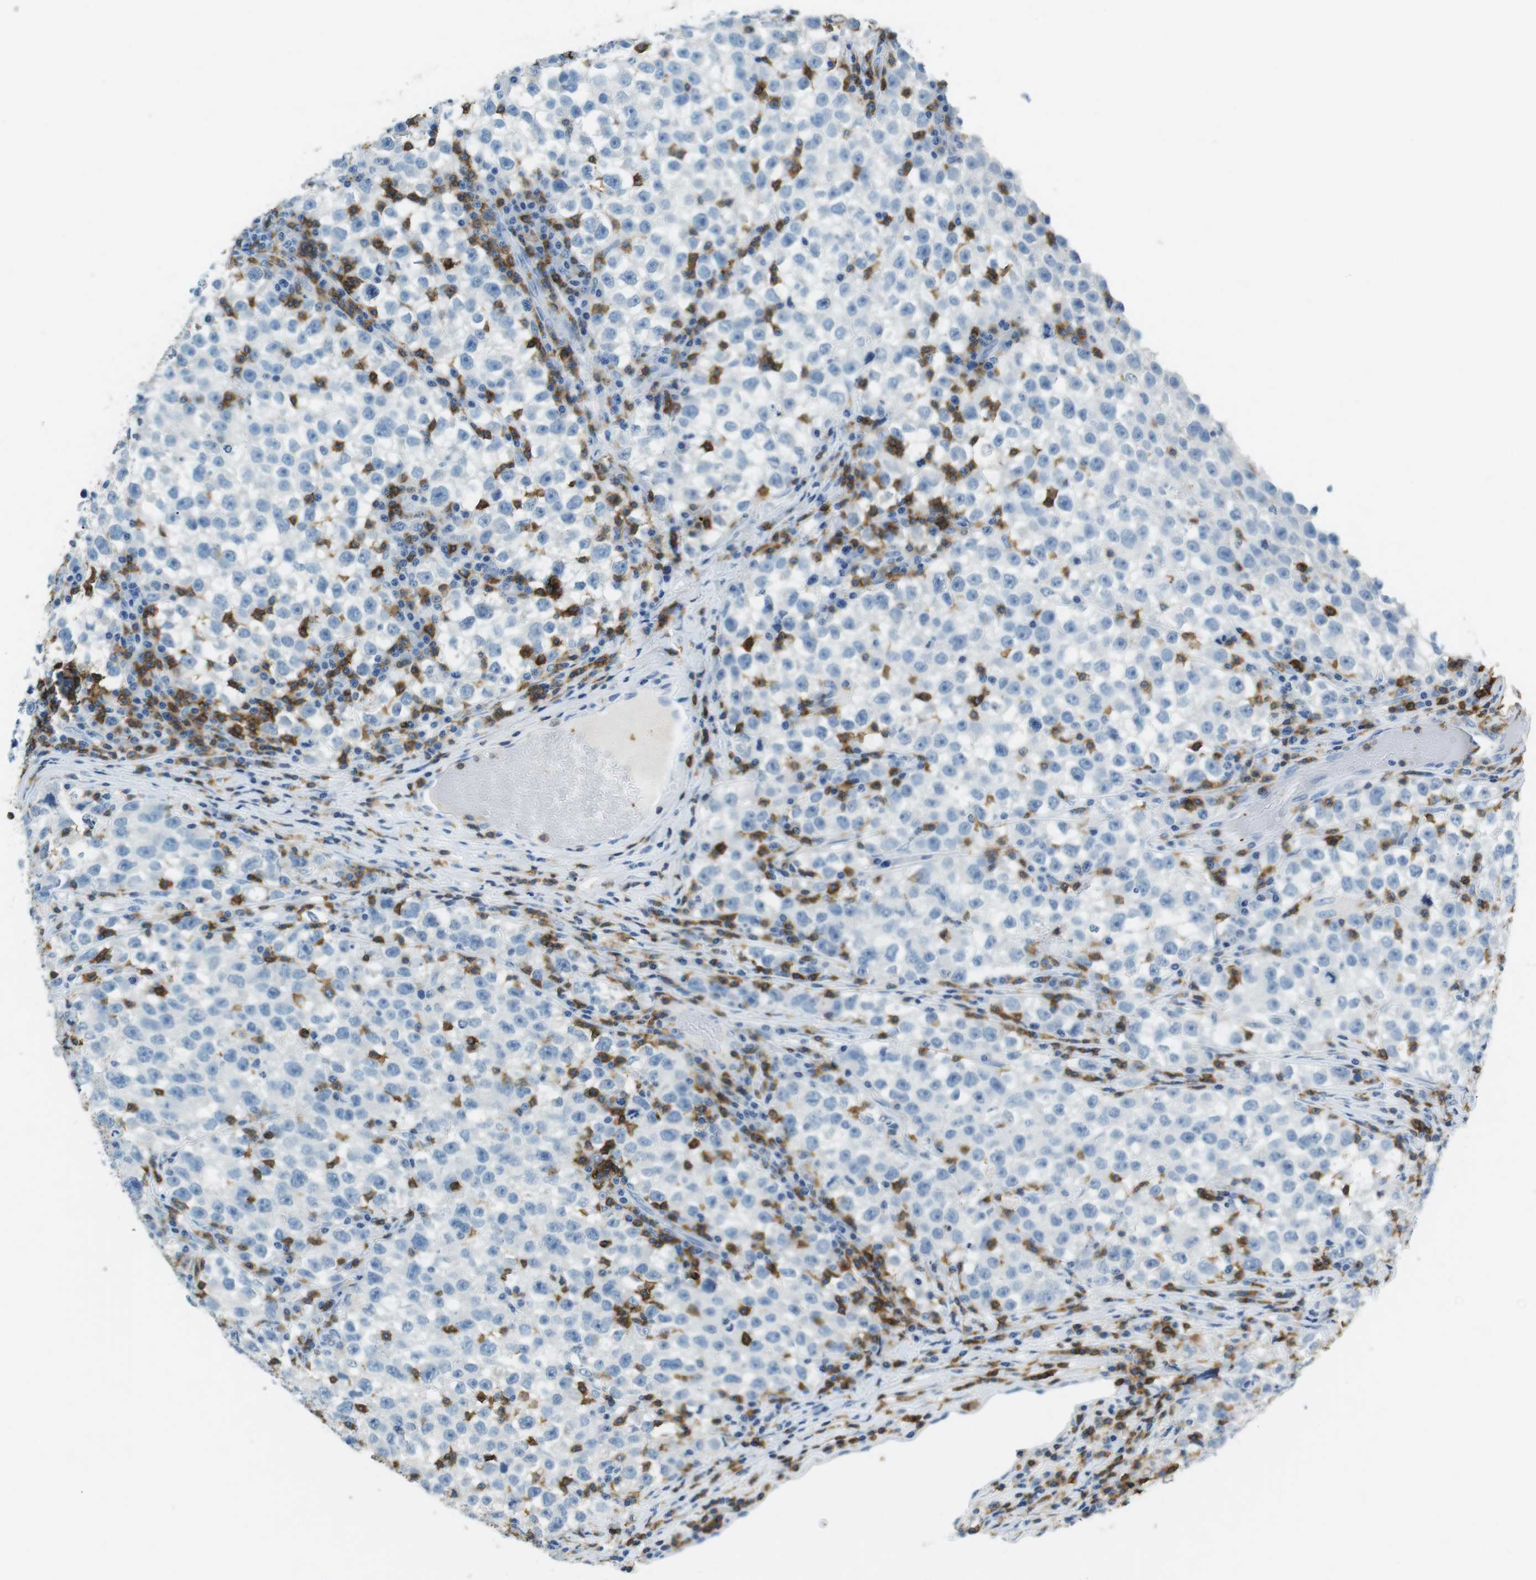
{"staining": {"intensity": "negative", "quantity": "none", "location": "none"}, "tissue": "testis cancer", "cell_type": "Tumor cells", "image_type": "cancer", "snomed": [{"axis": "morphology", "description": "Seminoma, NOS"}, {"axis": "topography", "description": "Testis"}], "caption": "The immunohistochemistry histopathology image has no significant staining in tumor cells of seminoma (testis) tissue.", "gene": "LAT", "patient": {"sex": "male", "age": 22}}